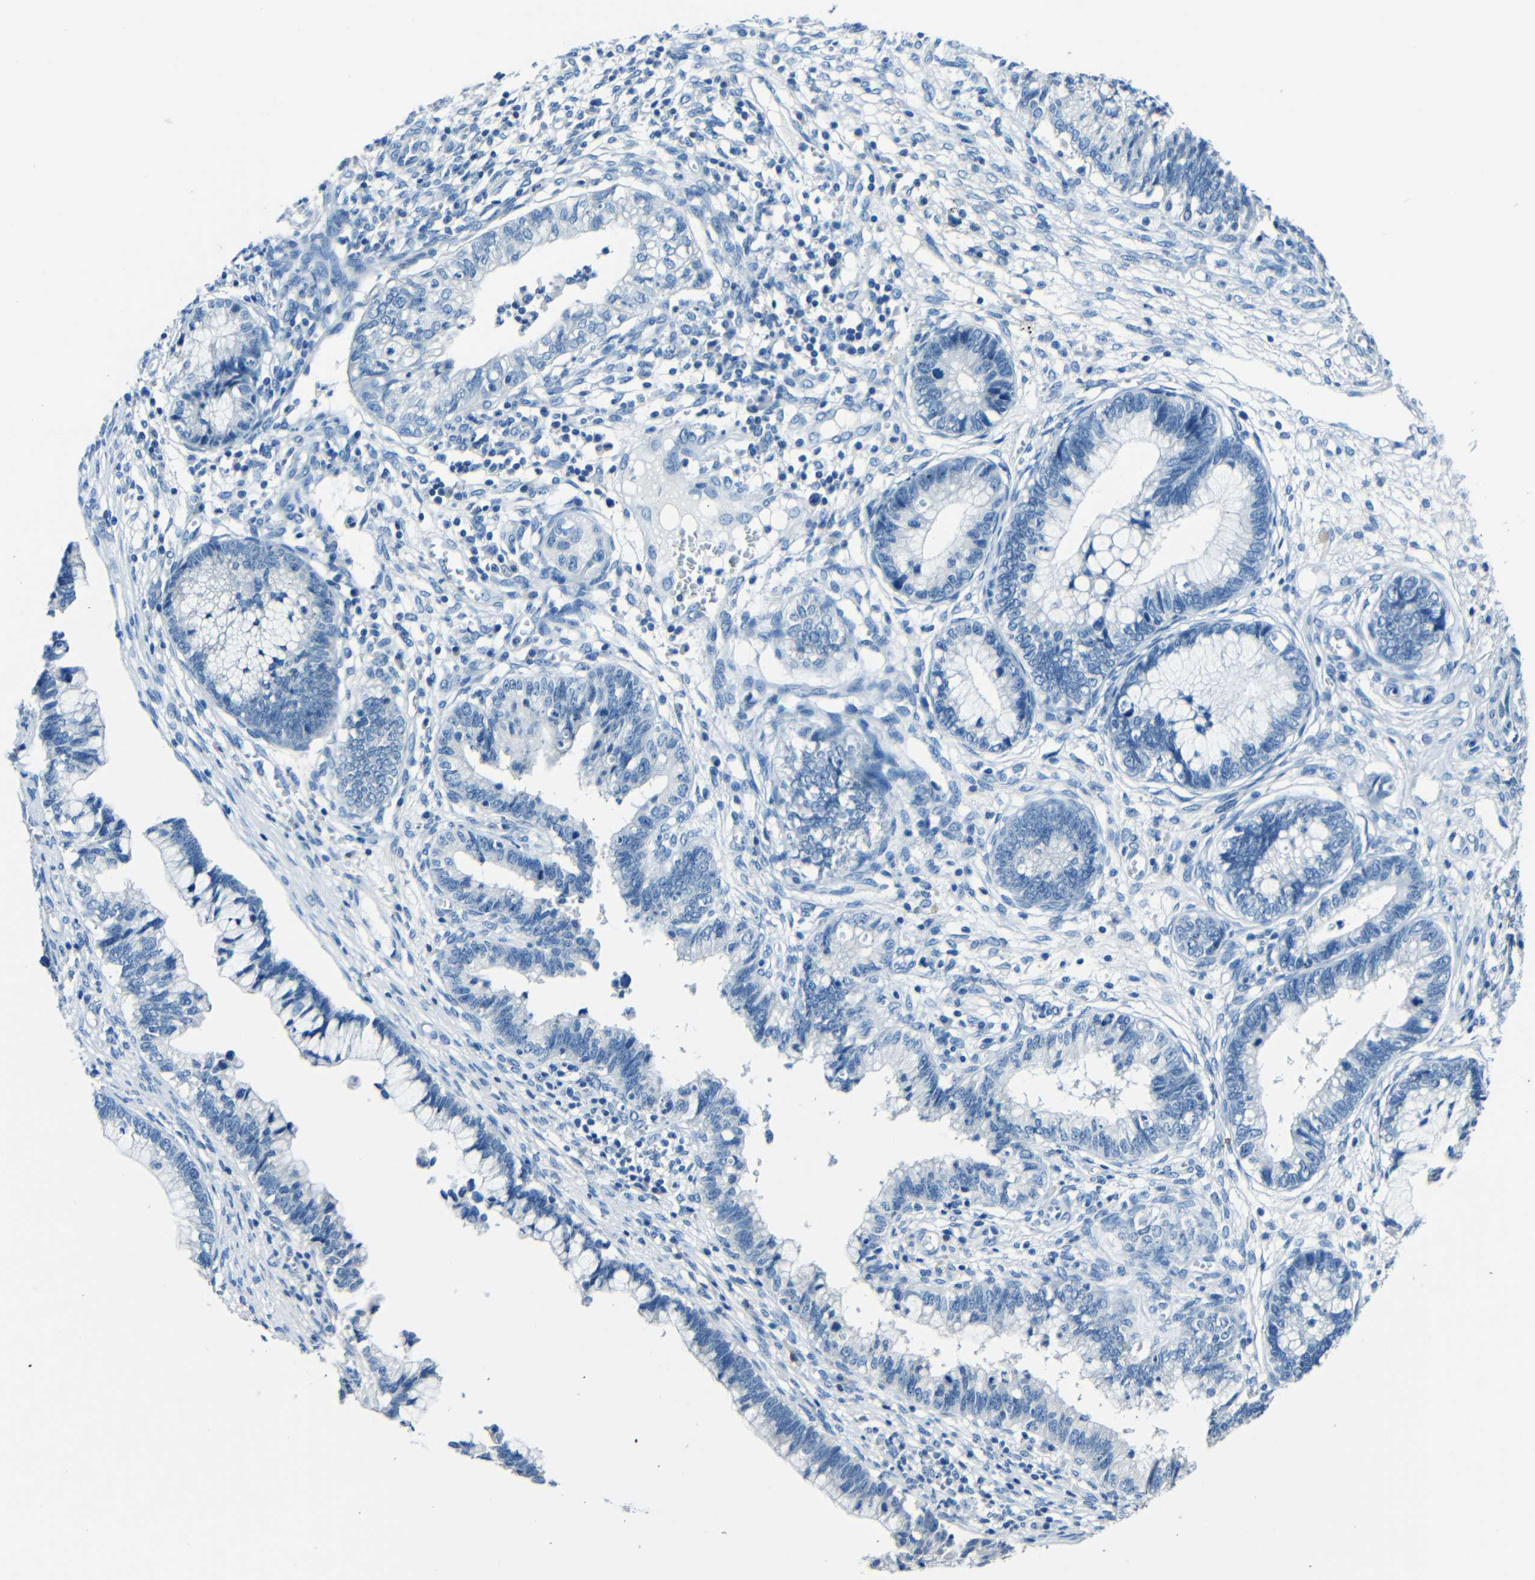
{"staining": {"intensity": "negative", "quantity": "none", "location": "none"}, "tissue": "cervical cancer", "cell_type": "Tumor cells", "image_type": "cancer", "snomed": [{"axis": "morphology", "description": "Adenocarcinoma, NOS"}, {"axis": "topography", "description": "Cervix"}], "caption": "This is an immunohistochemistry (IHC) micrograph of cervical adenocarcinoma. There is no expression in tumor cells.", "gene": "FBN2", "patient": {"sex": "female", "age": 44}}